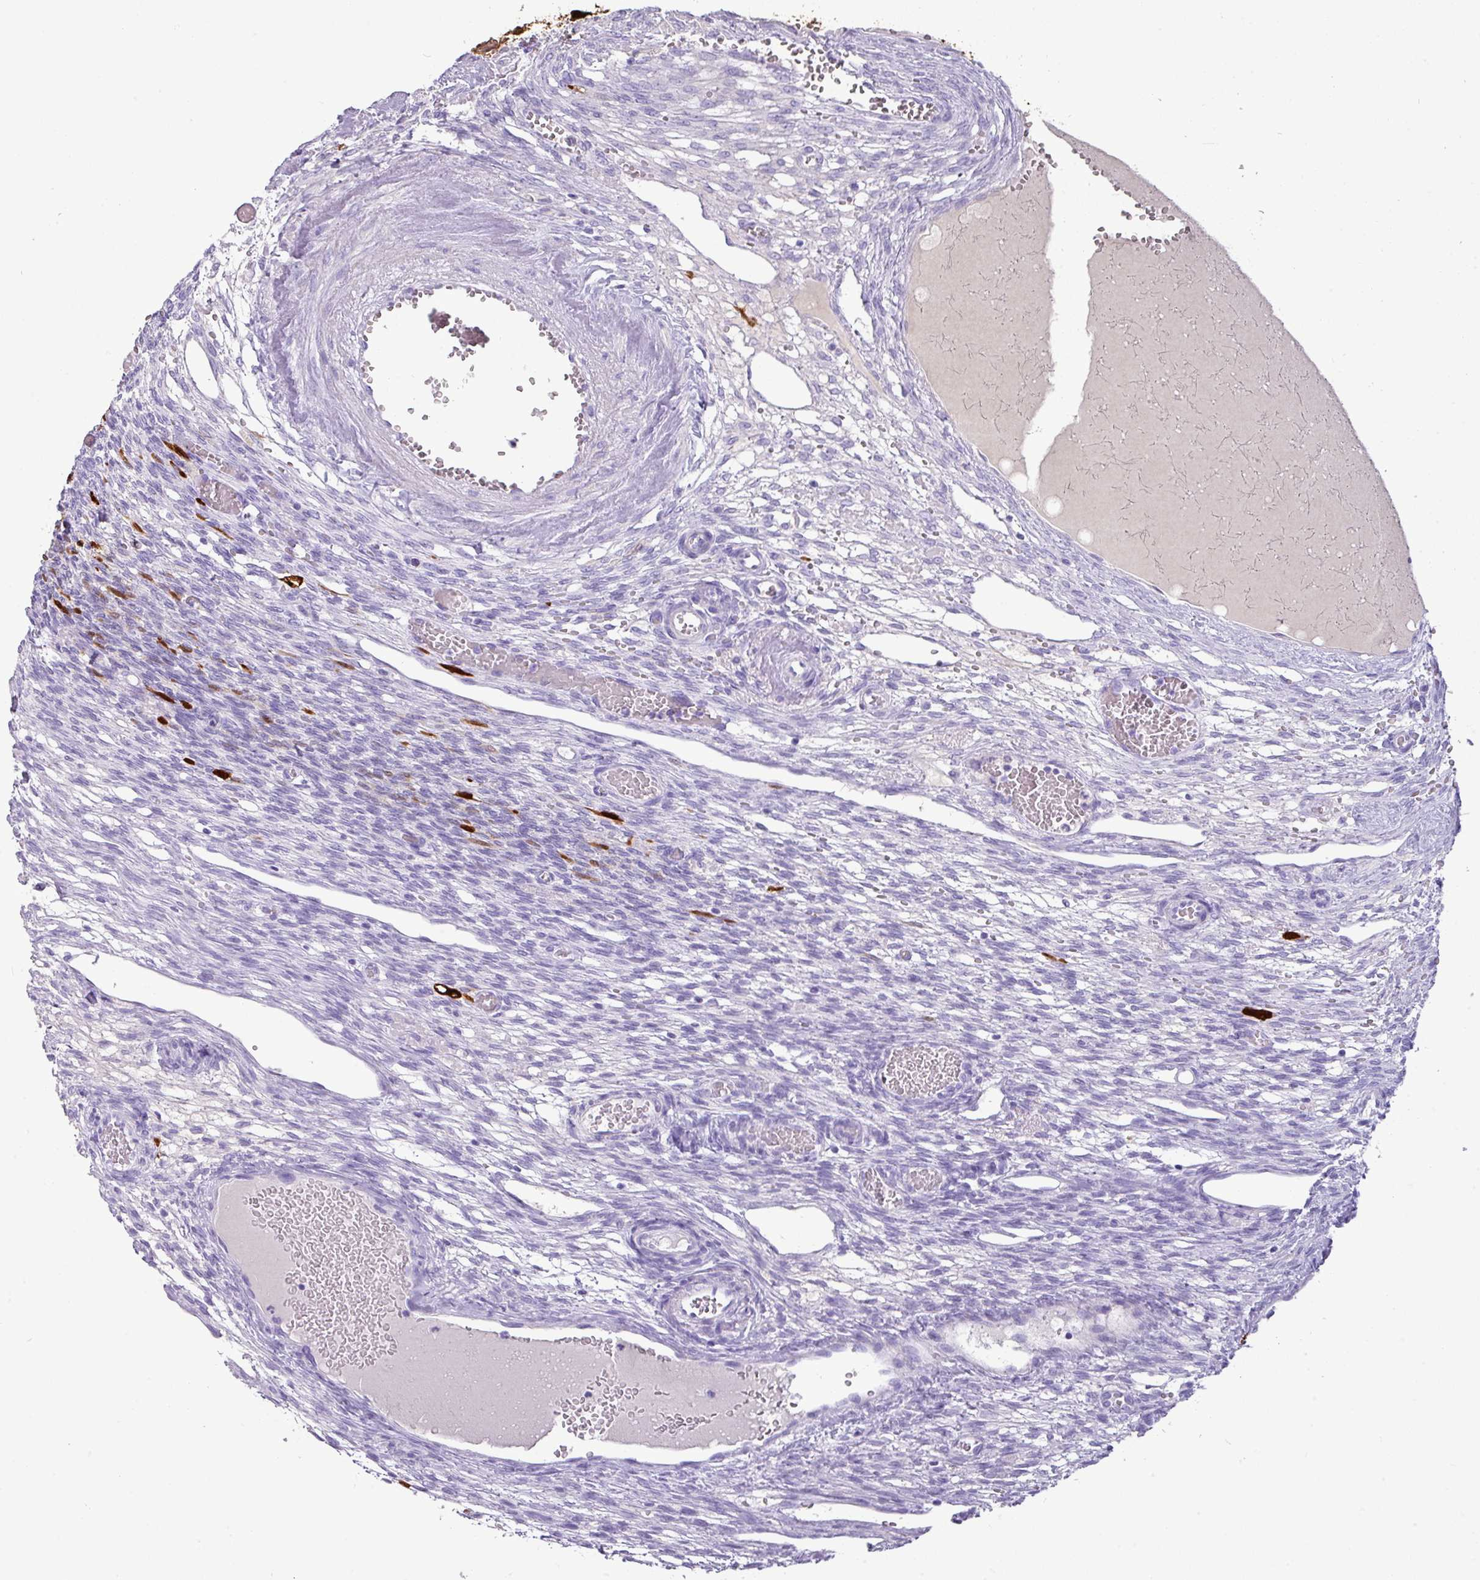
{"staining": {"intensity": "strong", "quantity": ">75%", "location": "cytoplasmic/membranous"}, "tissue": "ovary", "cell_type": "Follicle cells", "image_type": "normal", "snomed": [{"axis": "morphology", "description": "Normal tissue, NOS"}, {"axis": "topography", "description": "Ovary"}], "caption": "A high-resolution micrograph shows immunohistochemistry staining of unremarkable ovary, which exhibits strong cytoplasmic/membranous positivity in approximately >75% of follicle cells. Using DAB (brown) and hematoxylin (blue) stains, captured at high magnification using brightfield microscopy.", "gene": "GSTA1", "patient": {"sex": "female", "age": 67}}